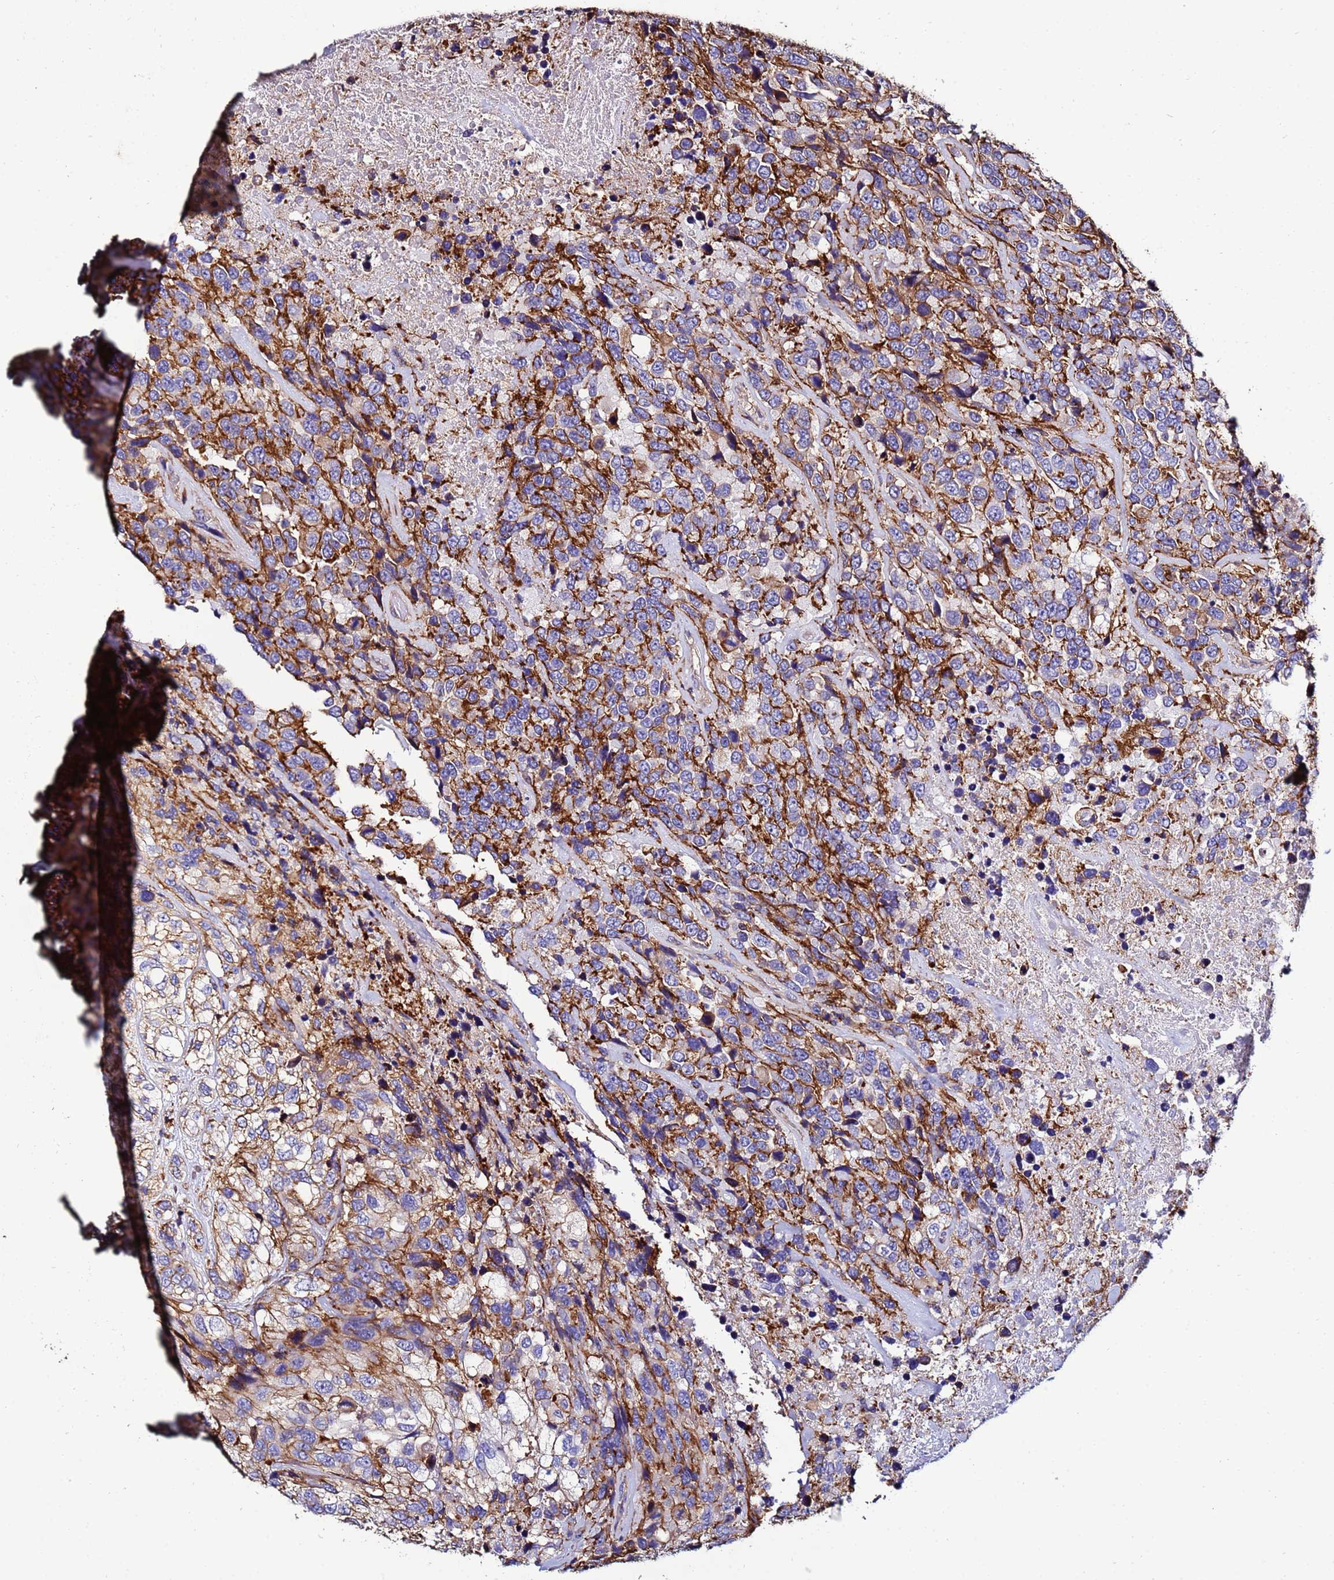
{"staining": {"intensity": "strong", "quantity": "25%-75%", "location": "cytoplasmic/membranous"}, "tissue": "urothelial cancer", "cell_type": "Tumor cells", "image_type": "cancer", "snomed": [{"axis": "morphology", "description": "Urothelial carcinoma, High grade"}, {"axis": "topography", "description": "Urinary bladder"}], "caption": "Urothelial cancer was stained to show a protein in brown. There is high levels of strong cytoplasmic/membranous positivity in about 25%-75% of tumor cells. (IHC, brightfield microscopy, high magnification).", "gene": "ACTB", "patient": {"sex": "male", "age": 56}}